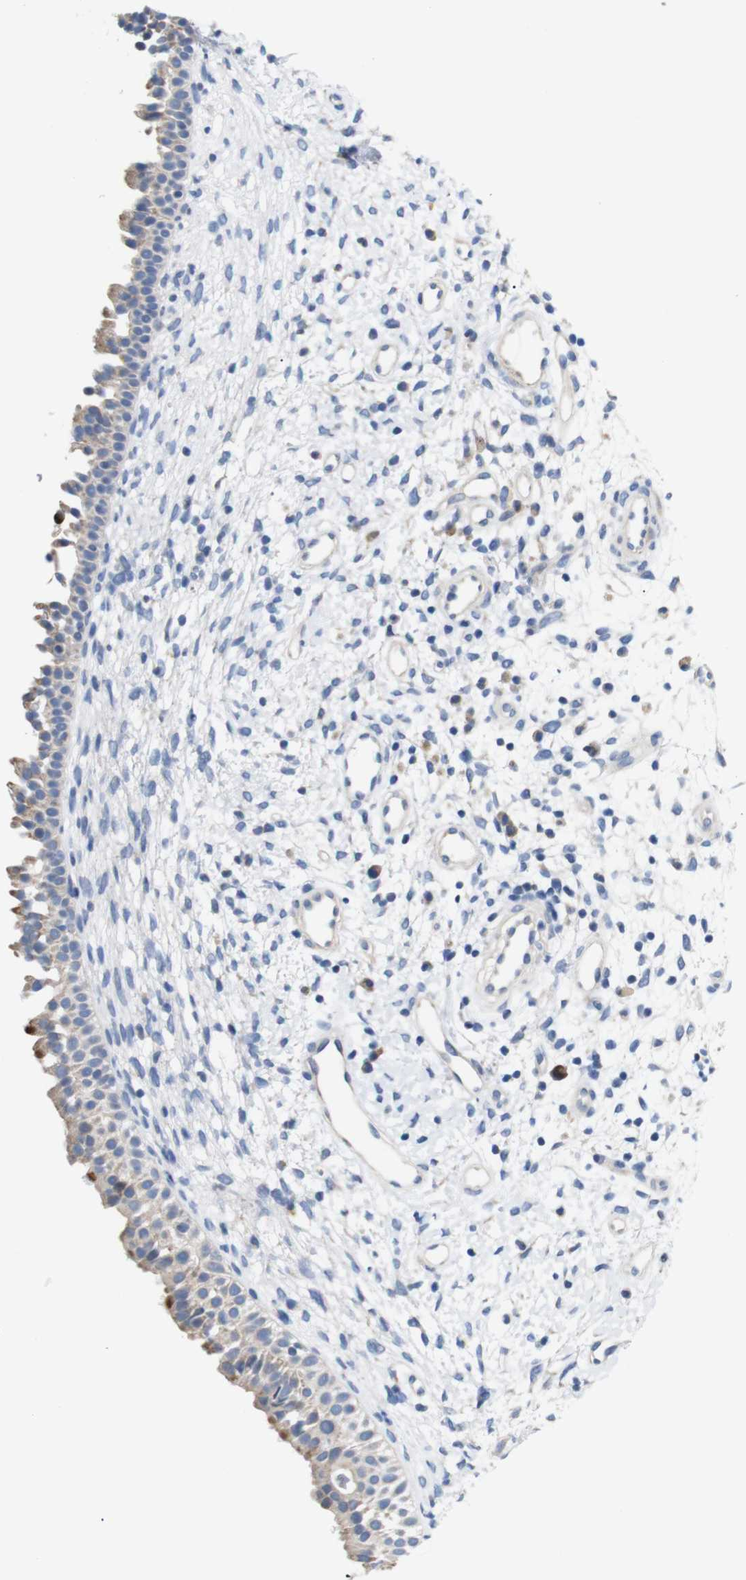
{"staining": {"intensity": "strong", "quantity": "<25%", "location": "cytoplasmic/membranous"}, "tissue": "nasopharynx", "cell_type": "Respiratory epithelial cells", "image_type": "normal", "snomed": [{"axis": "morphology", "description": "Normal tissue, NOS"}, {"axis": "topography", "description": "Nasopharynx"}], "caption": "Protein staining of unremarkable nasopharynx exhibits strong cytoplasmic/membranous staining in approximately <25% of respiratory epithelial cells. Immunohistochemistry (ihc) stains the protein in brown and the nuclei are stained blue.", "gene": "LRRC55", "patient": {"sex": "male", "age": 22}}